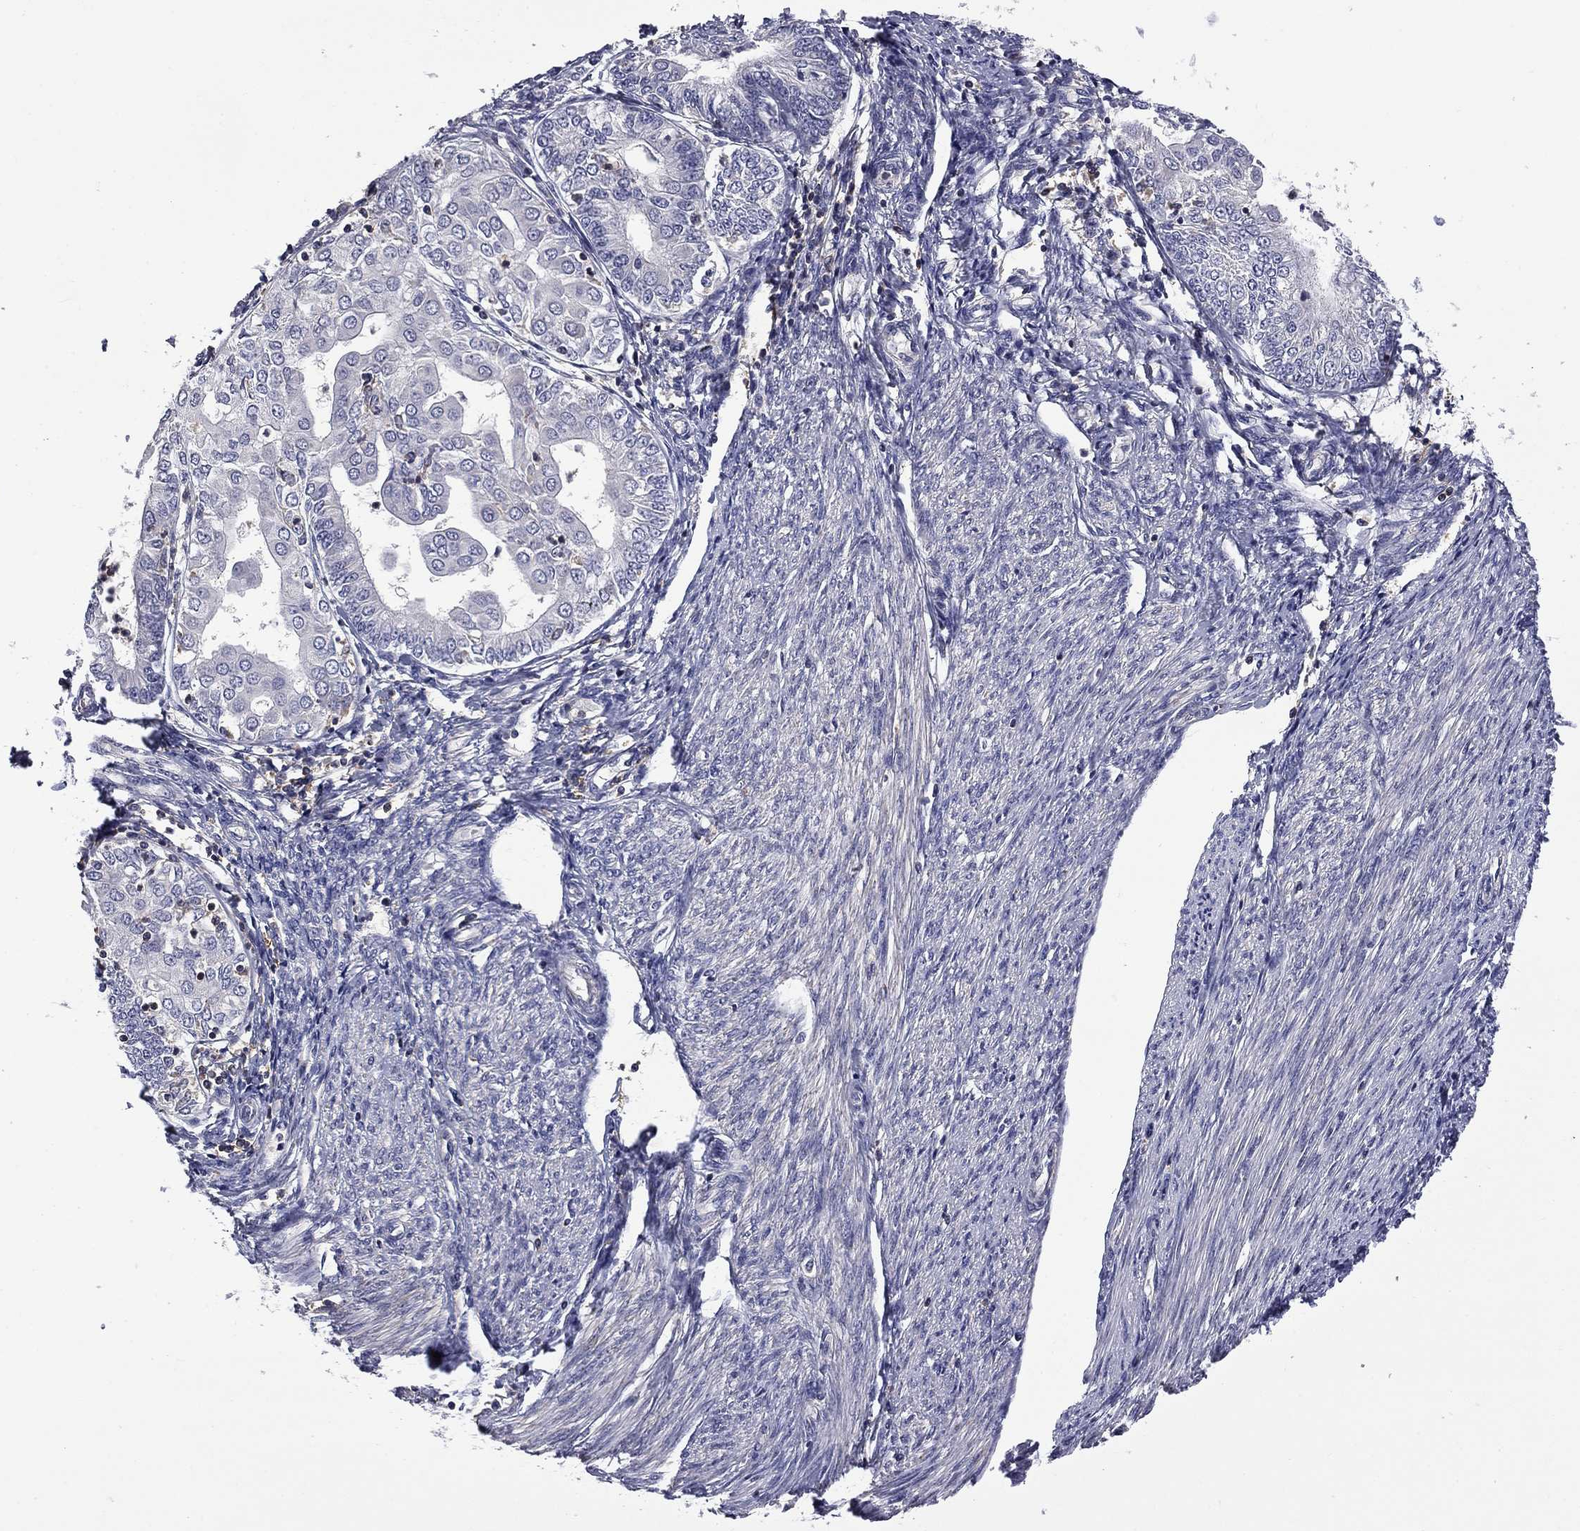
{"staining": {"intensity": "negative", "quantity": "none", "location": "none"}, "tissue": "endometrial cancer", "cell_type": "Tumor cells", "image_type": "cancer", "snomed": [{"axis": "morphology", "description": "Adenocarcinoma, NOS"}, {"axis": "topography", "description": "Endometrium"}], "caption": "This image is of endometrial cancer stained with immunohistochemistry (IHC) to label a protein in brown with the nuclei are counter-stained blue. There is no positivity in tumor cells.", "gene": "ARHGAP45", "patient": {"sex": "female", "age": 68}}